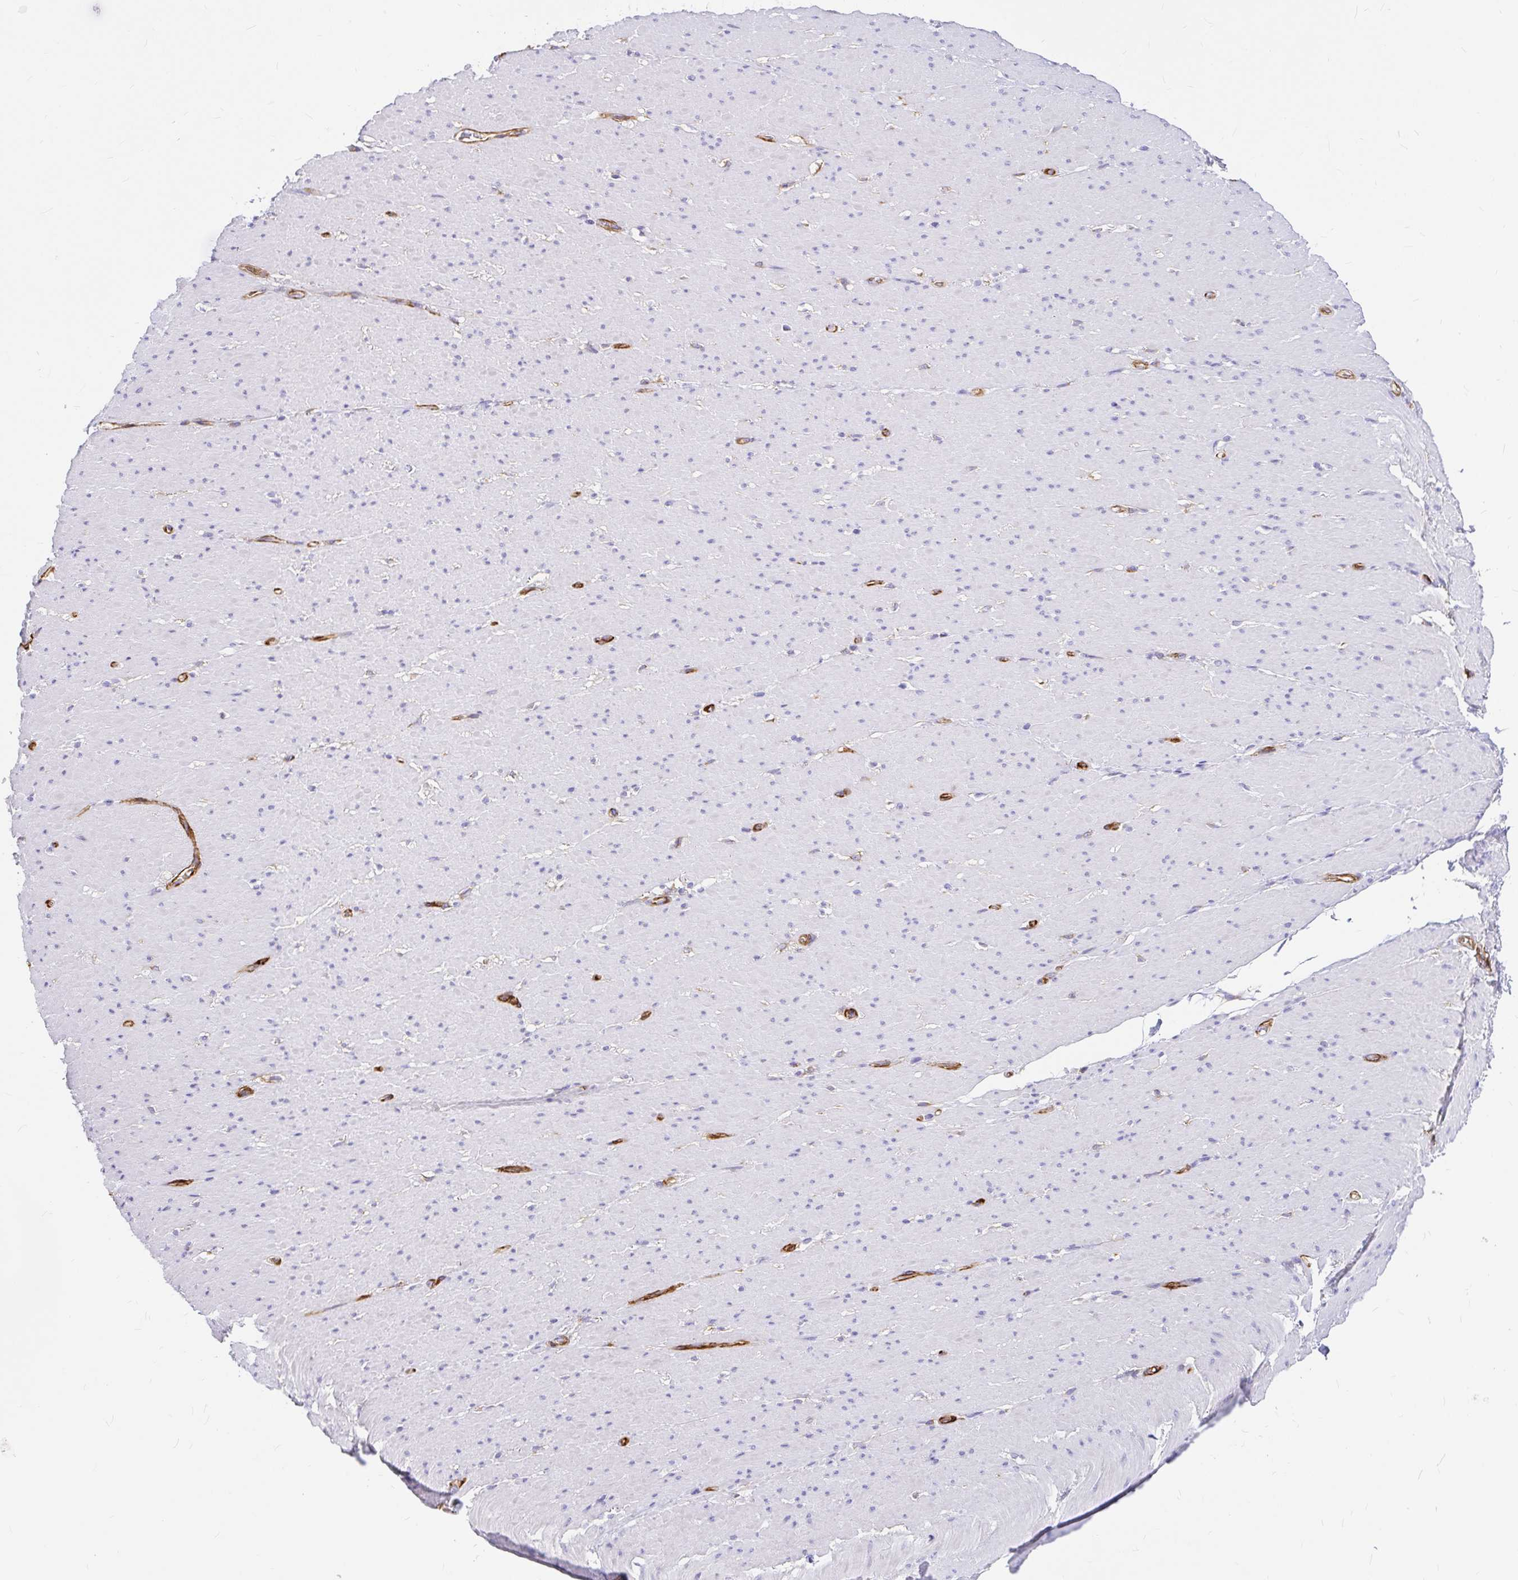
{"staining": {"intensity": "negative", "quantity": "none", "location": "none"}, "tissue": "smooth muscle", "cell_type": "Smooth muscle cells", "image_type": "normal", "snomed": [{"axis": "morphology", "description": "Normal tissue, NOS"}, {"axis": "topography", "description": "Smooth muscle"}, {"axis": "topography", "description": "Rectum"}], "caption": "IHC histopathology image of normal human smooth muscle stained for a protein (brown), which displays no expression in smooth muscle cells.", "gene": "MYO1B", "patient": {"sex": "male", "age": 53}}